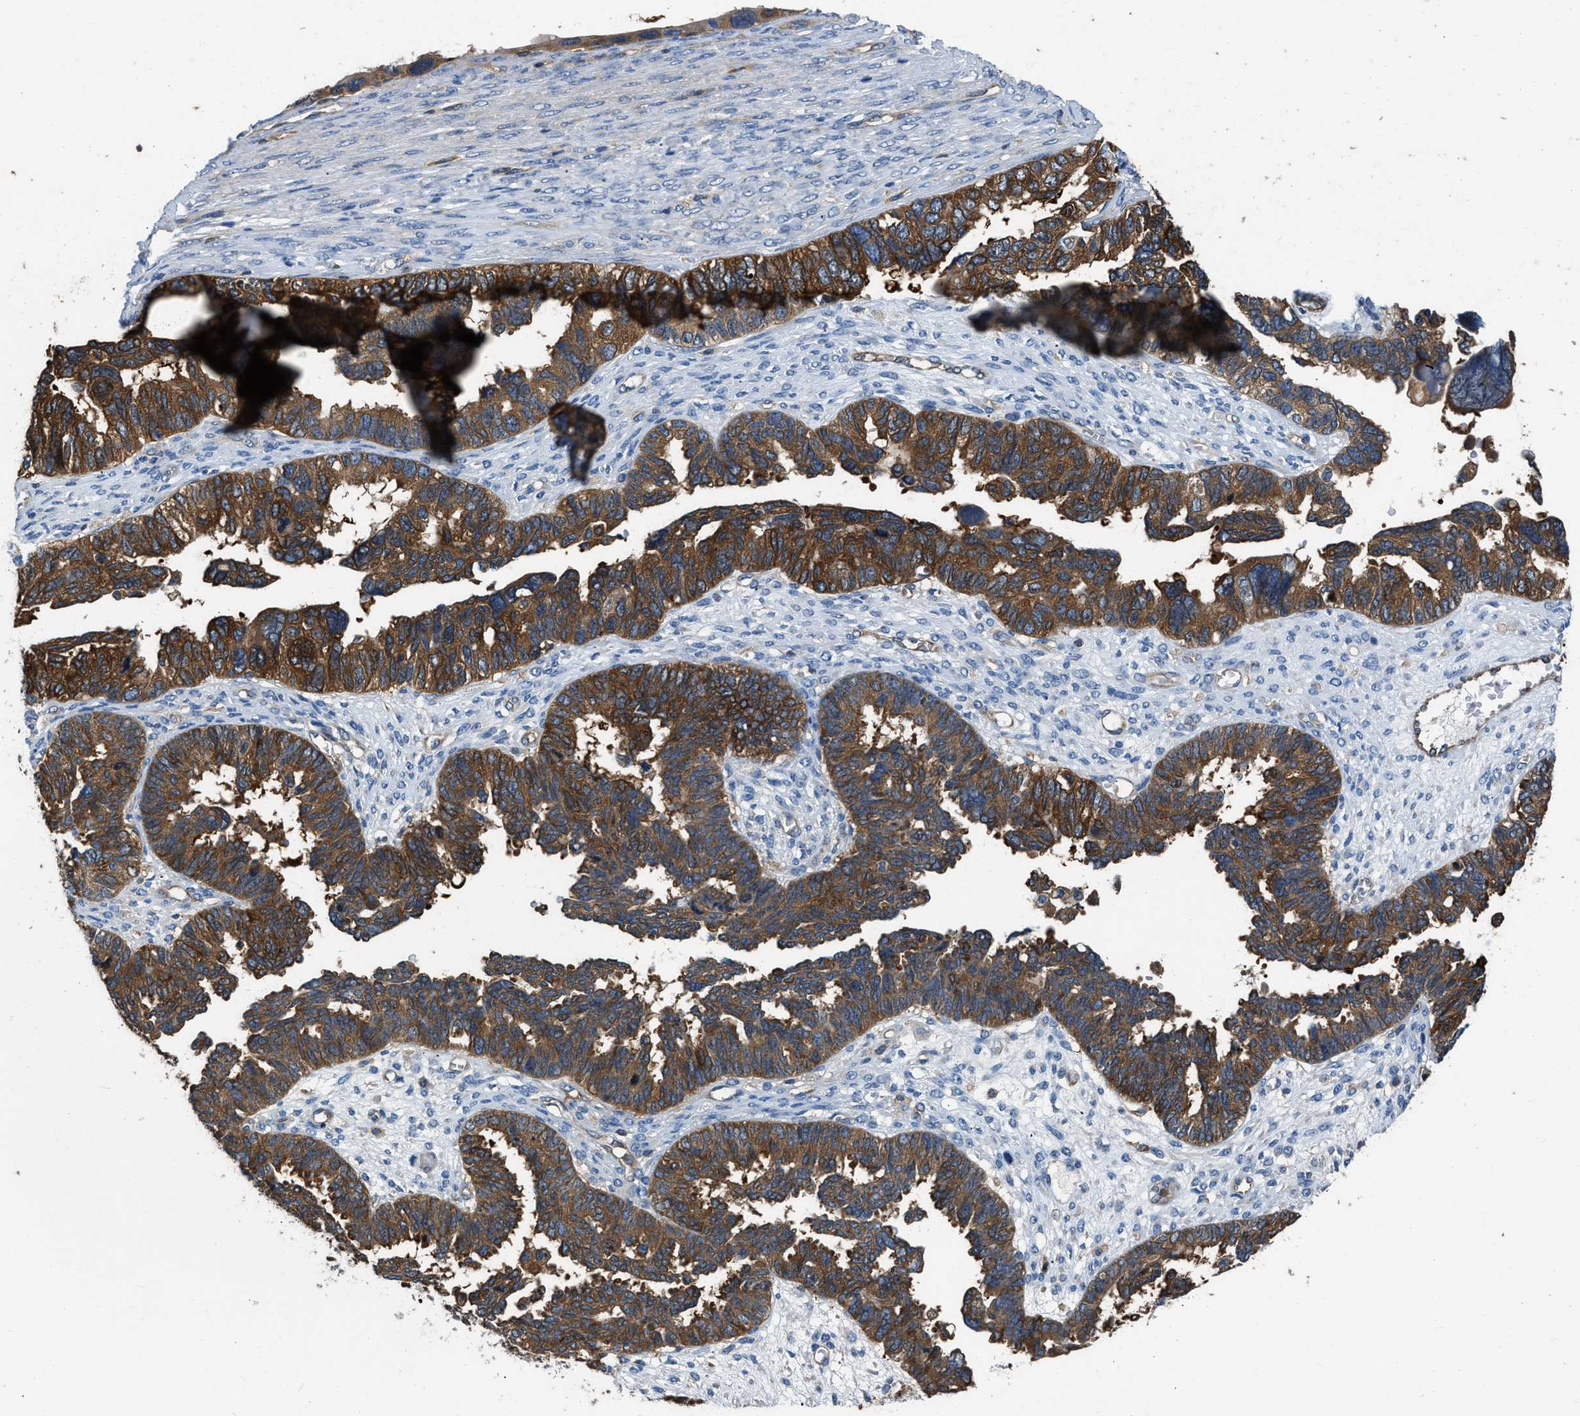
{"staining": {"intensity": "strong", "quantity": ">75%", "location": "cytoplasmic/membranous"}, "tissue": "ovarian cancer", "cell_type": "Tumor cells", "image_type": "cancer", "snomed": [{"axis": "morphology", "description": "Cystadenocarcinoma, serous, NOS"}, {"axis": "topography", "description": "Ovary"}], "caption": "Immunohistochemical staining of ovarian cancer (serous cystadenocarcinoma) exhibits strong cytoplasmic/membranous protein staining in about >75% of tumor cells.", "gene": "PKM", "patient": {"sex": "female", "age": 79}}